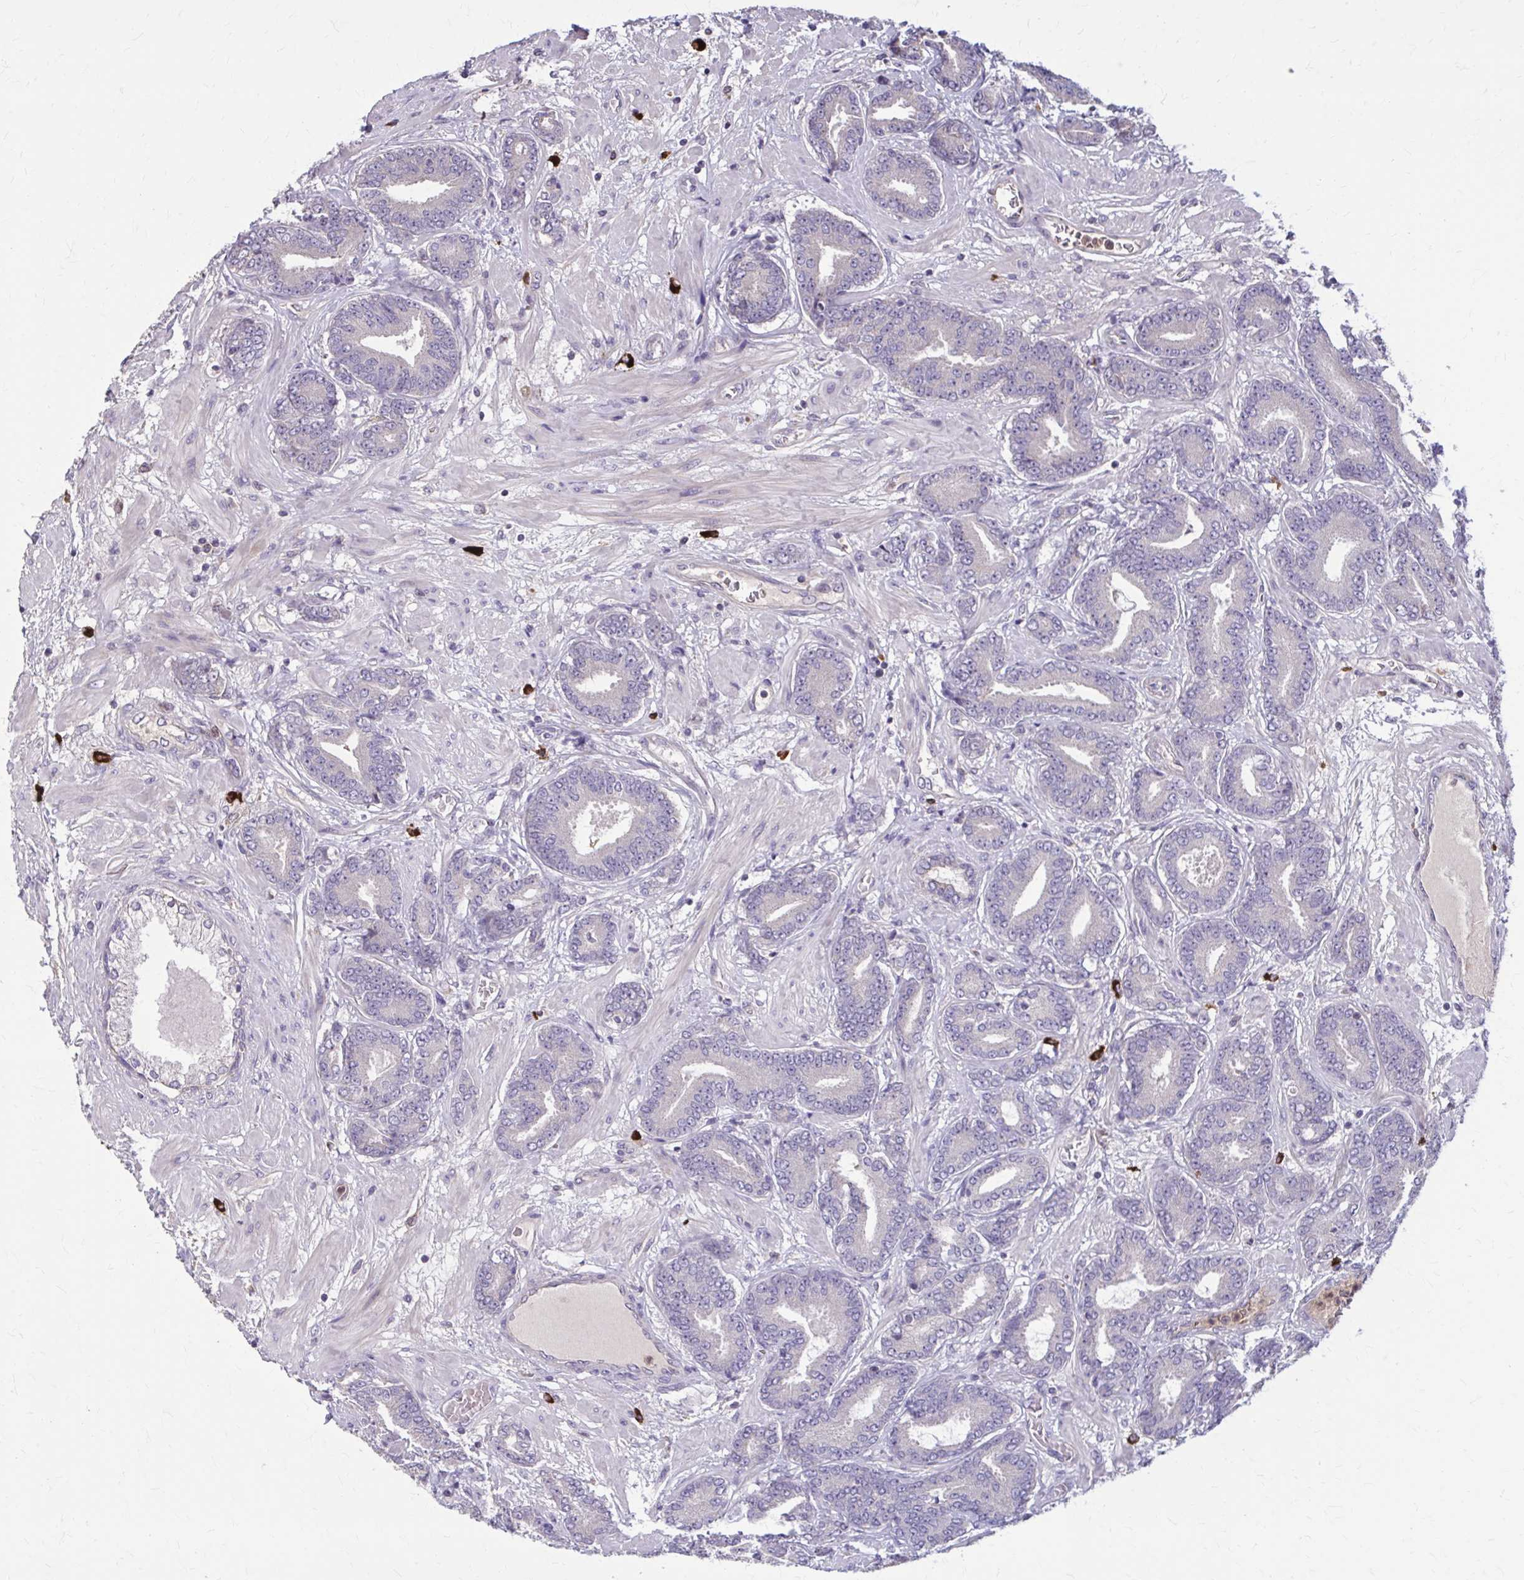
{"staining": {"intensity": "negative", "quantity": "none", "location": "none"}, "tissue": "prostate cancer", "cell_type": "Tumor cells", "image_type": "cancer", "snomed": [{"axis": "morphology", "description": "Adenocarcinoma, High grade"}, {"axis": "topography", "description": "Prostate"}], "caption": "Immunohistochemistry of human high-grade adenocarcinoma (prostate) shows no positivity in tumor cells. (DAB (3,3'-diaminobenzidine) immunohistochemistry with hematoxylin counter stain).", "gene": "NRBF2", "patient": {"sex": "male", "age": 62}}